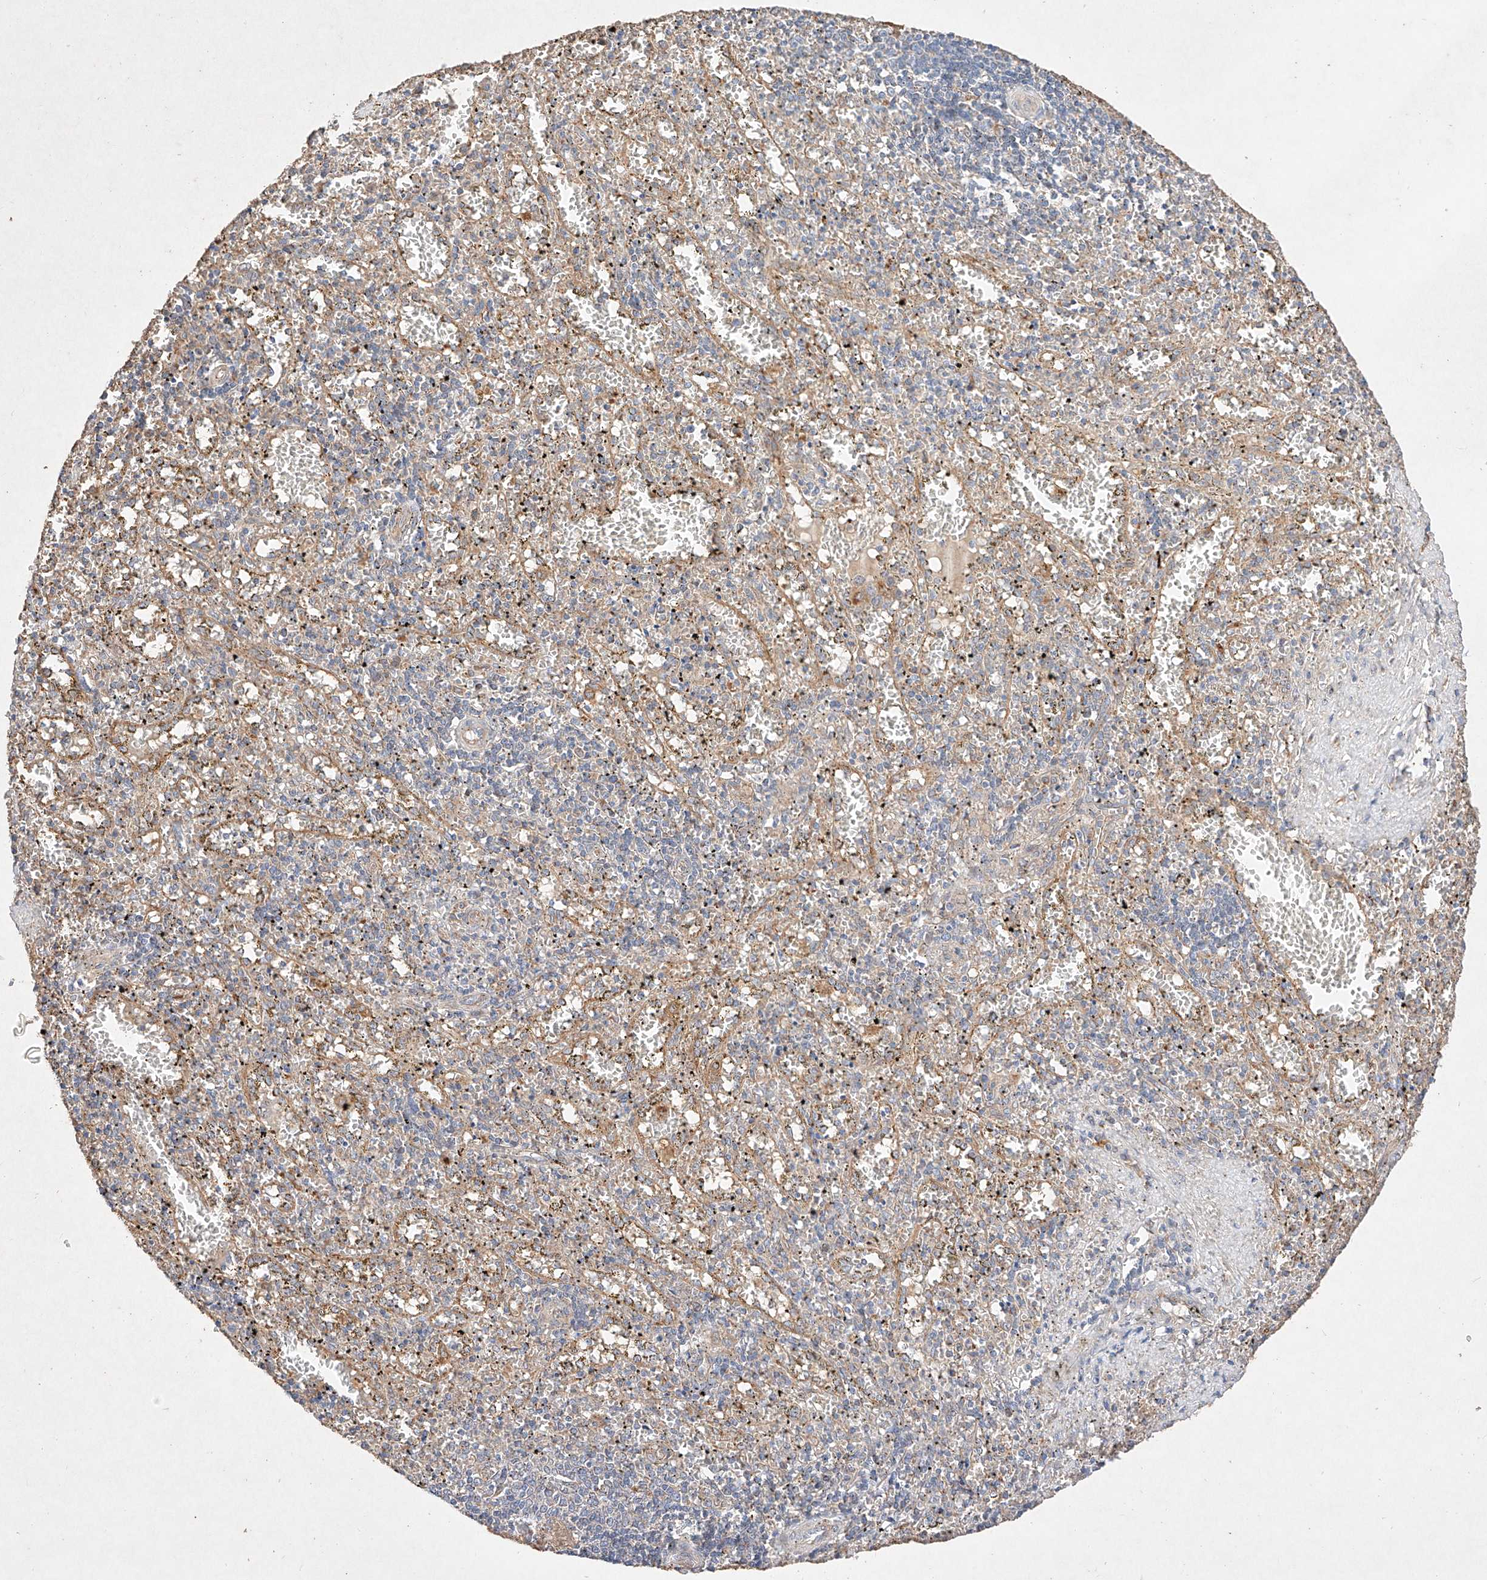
{"staining": {"intensity": "negative", "quantity": "none", "location": "none"}, "tissue": "spleen", "cell_type": "Cells in red pulp", "image_type": "normal", "snomed": [{"axis": "morphology", "description": "Normal tissue, NOS"}, {"axis": "topography", "description": "Spleen"}], "caption": "High power microscopy micrograph of an IHC micrograph of benign spleen, revealing no significant staining in cells in red pulp.", "gene": "C6orf62", "patient": {"sex": "male", "age": 11}}